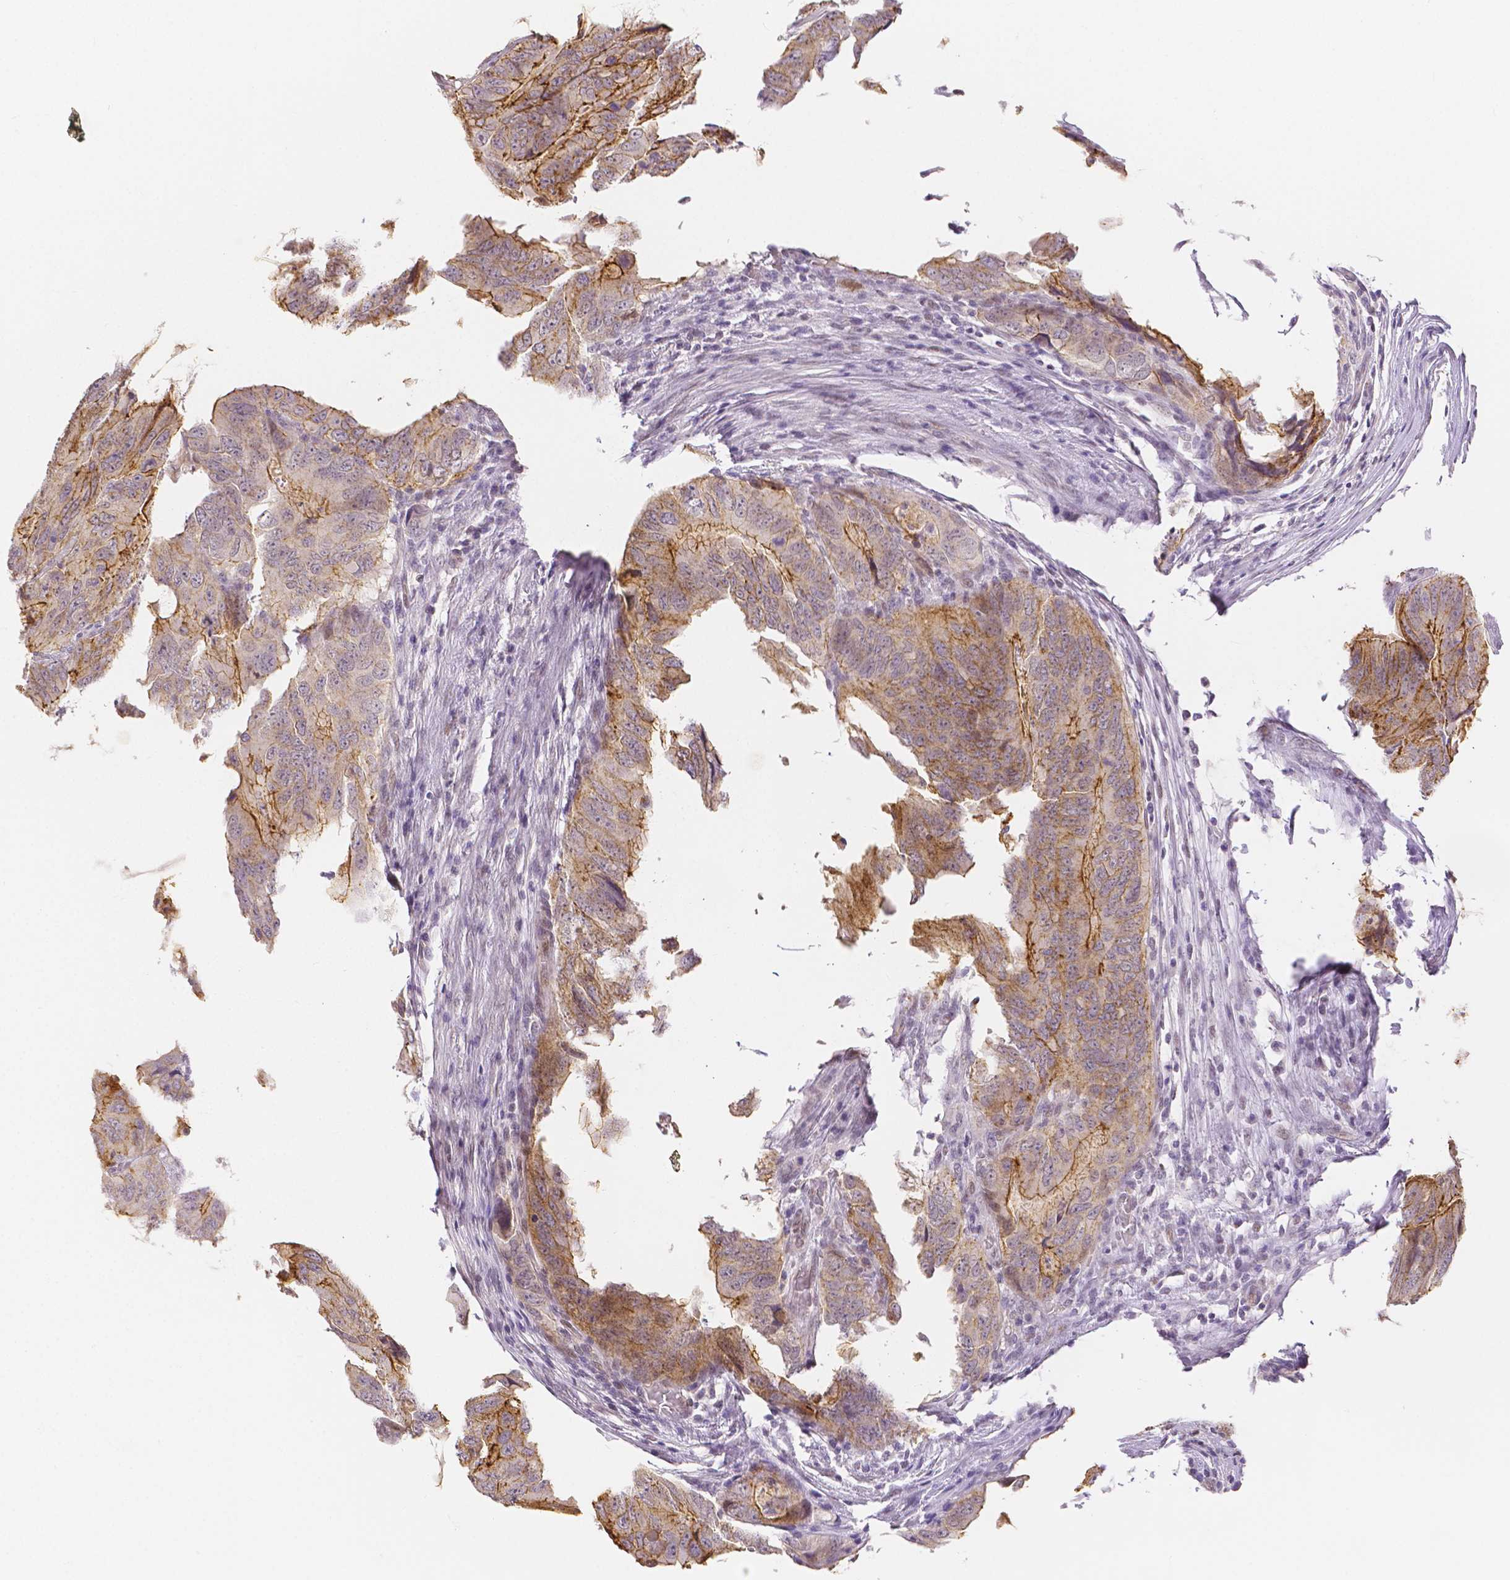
{"staining": {"intensity": "moderate", "quantity": ">75%", "location": "cytoplasmic/membranous"}, "tissue": "colorectal cancer", "cell_type": "Tumor cells", "image_type": "cancer", "snomed": [{"axis": "morphology", "description": "Adenocarcinoma, NOS"}, {"axis": "topography", "description": "Colon"}], "caption": "Tumor cells demonstrate medium levels of moderate cytoplasmic/membranous positivity in approximately >75% of cells in colorectal adenocarcinoma.", "gene": "OCLN", "patient": {"sex": "male", "age": 79}}